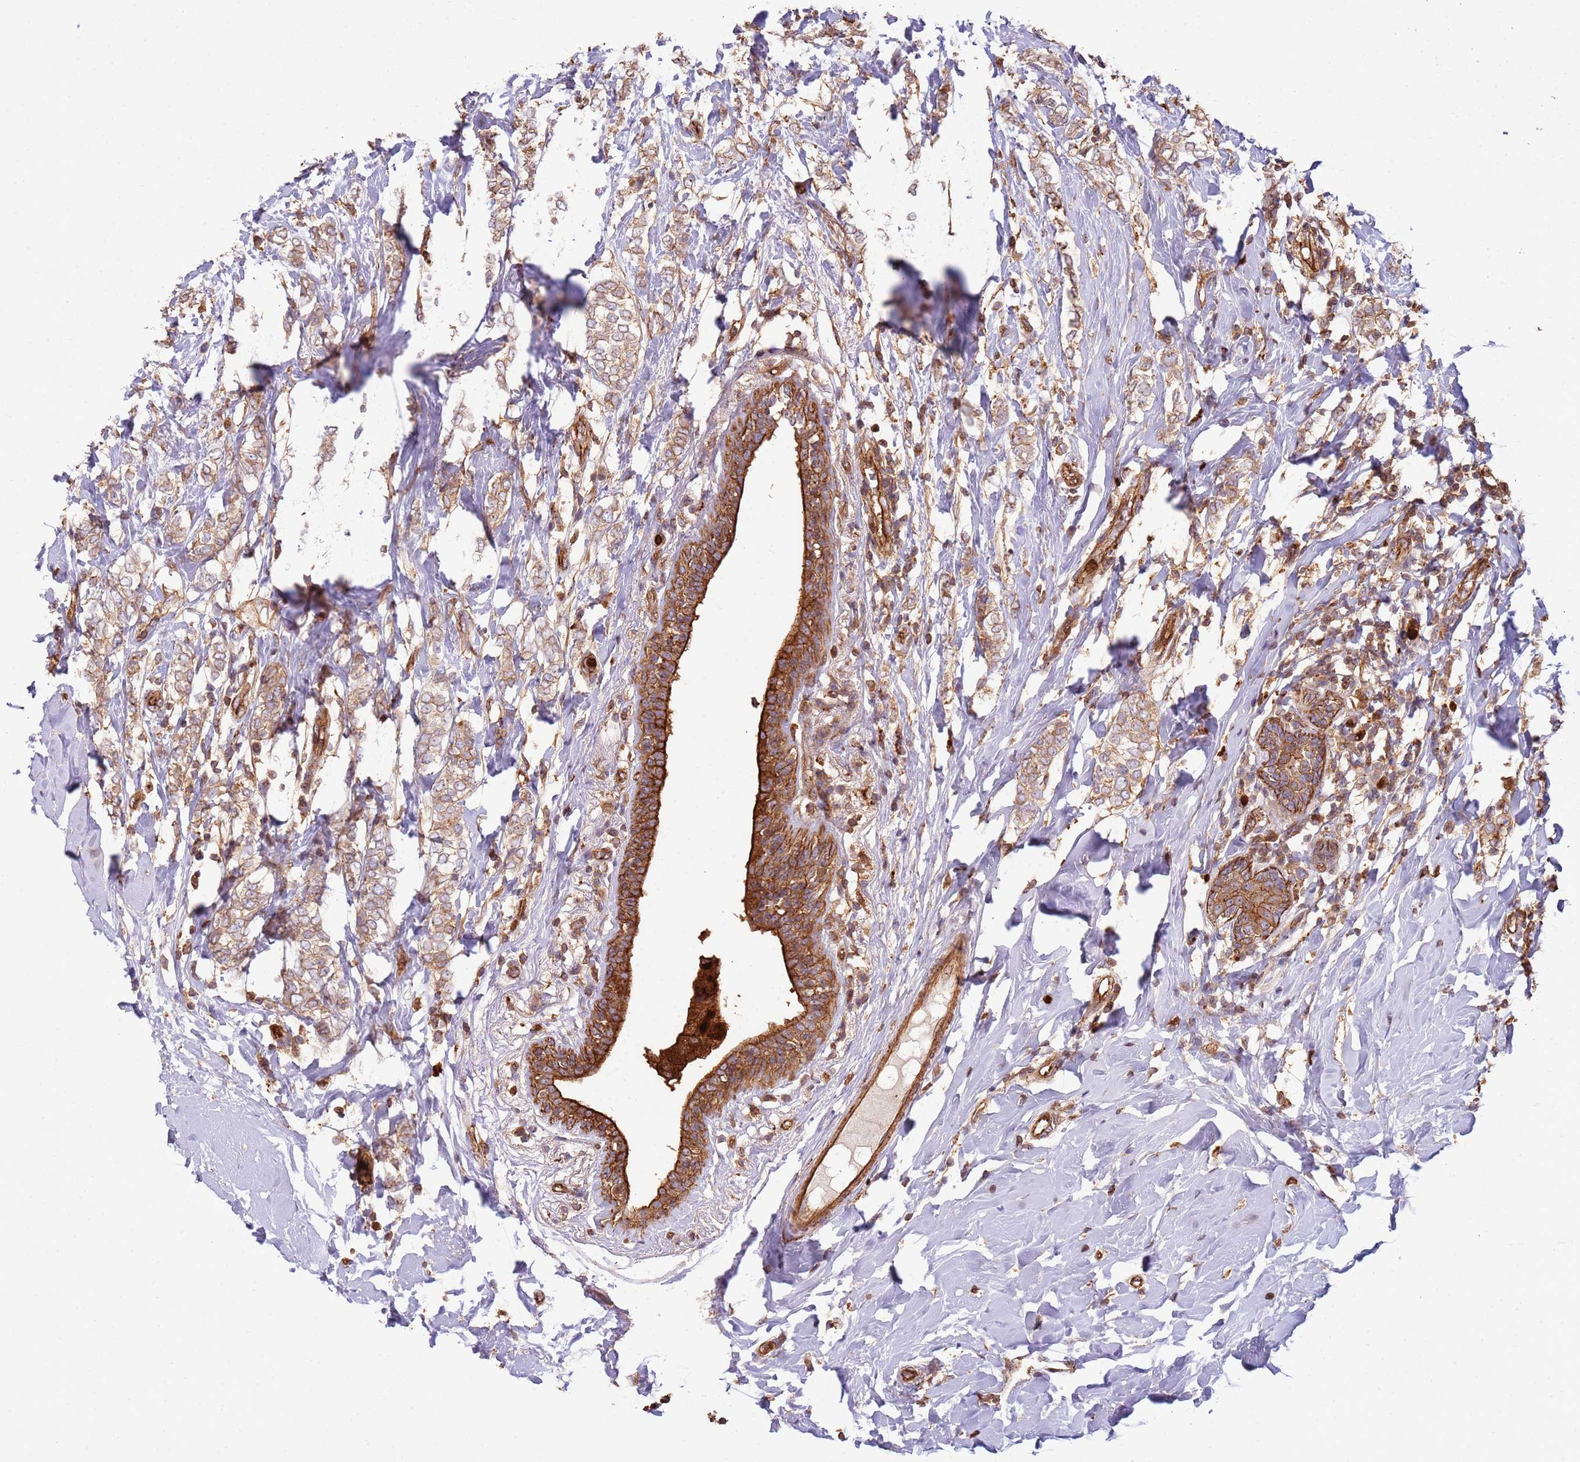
{"staining": {"intensity": "moderate", "quantity": ">75%", "location": "cytoplasmic/membranous"}, "tissue": "breast cancer", "cell_type": "Tumor cells", "image_type": "cancer", "snomed": [{"axis": "morphology", "description": "Normal tissue, NOS"}, {"axis": "morphology", "description": "Lobular carcinoma"}, {"axis": "topography", "description": "Breast"}], "caption": "Immunohistochemical staining of lobular carcinoma (breast) demonstrates moderate cytoplasmic/membranous protein staining in approximately >75% of tumor cells. Using DAB (brown) and hematoxylin (blue) stains, captured at high magnification using brightfield microscopy.", "gene": "NDUFAF4", "patient": {"sex": "female", "age": 47}}